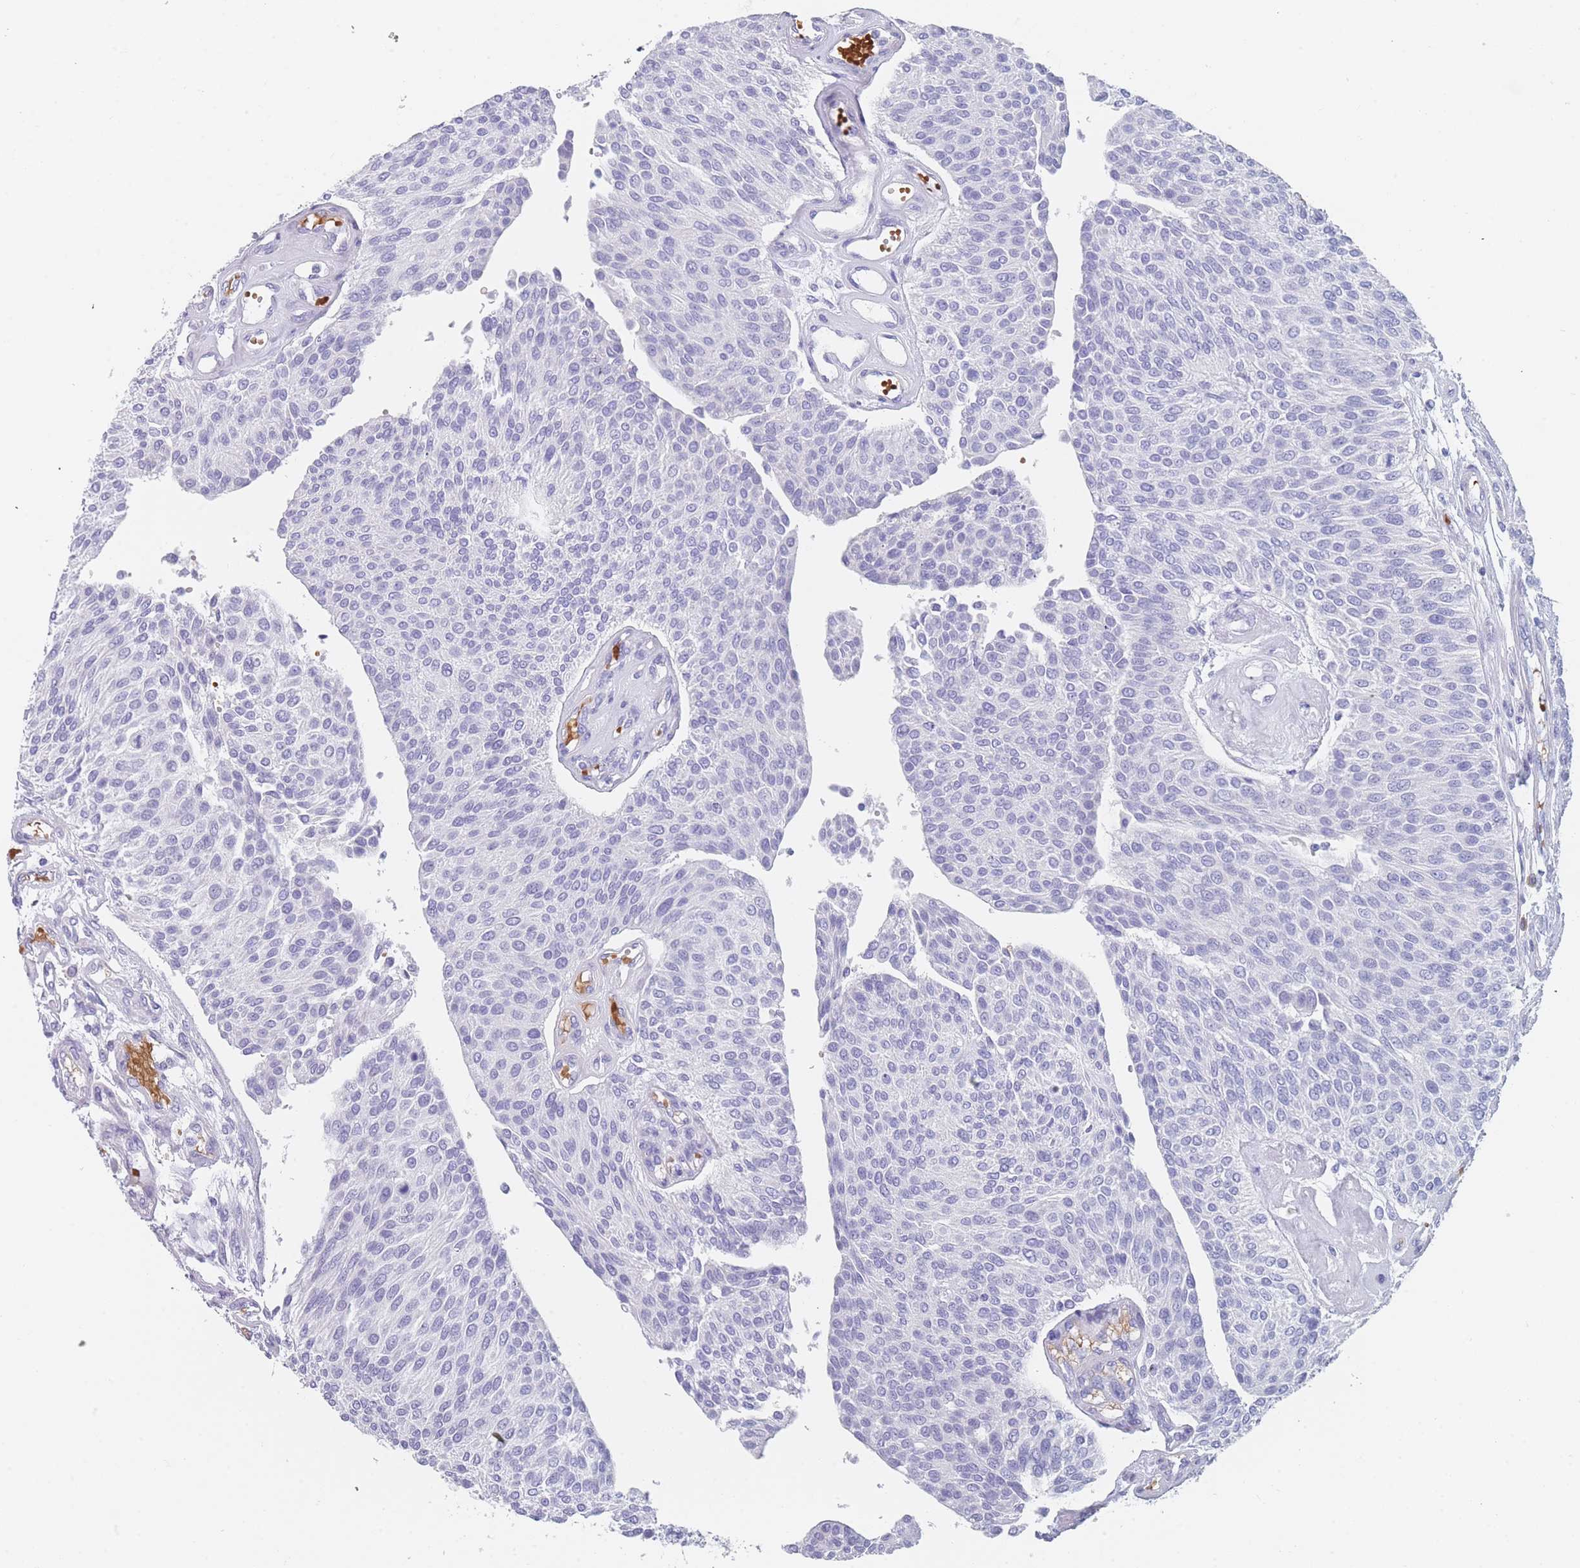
{"staining": {"intensity": "negative", "quantity": "none", "location": "none"}, "tissue": "urothelial cancer", "cell_type": "Tumor cells", "image_type": "cancer", "snomed": [{"axis": "morphology", "description": "Urothelial carcinoma, NOS"}, {"axis": "topography", "description": "Urinary bladder"}], "caption": "This is a photomicrograph of IHC staining of transitional cell carcinoma, which shows no expression in tumor cells.", "gene": "OR5D16", "patient": {"sex": "male", "age": 55}}